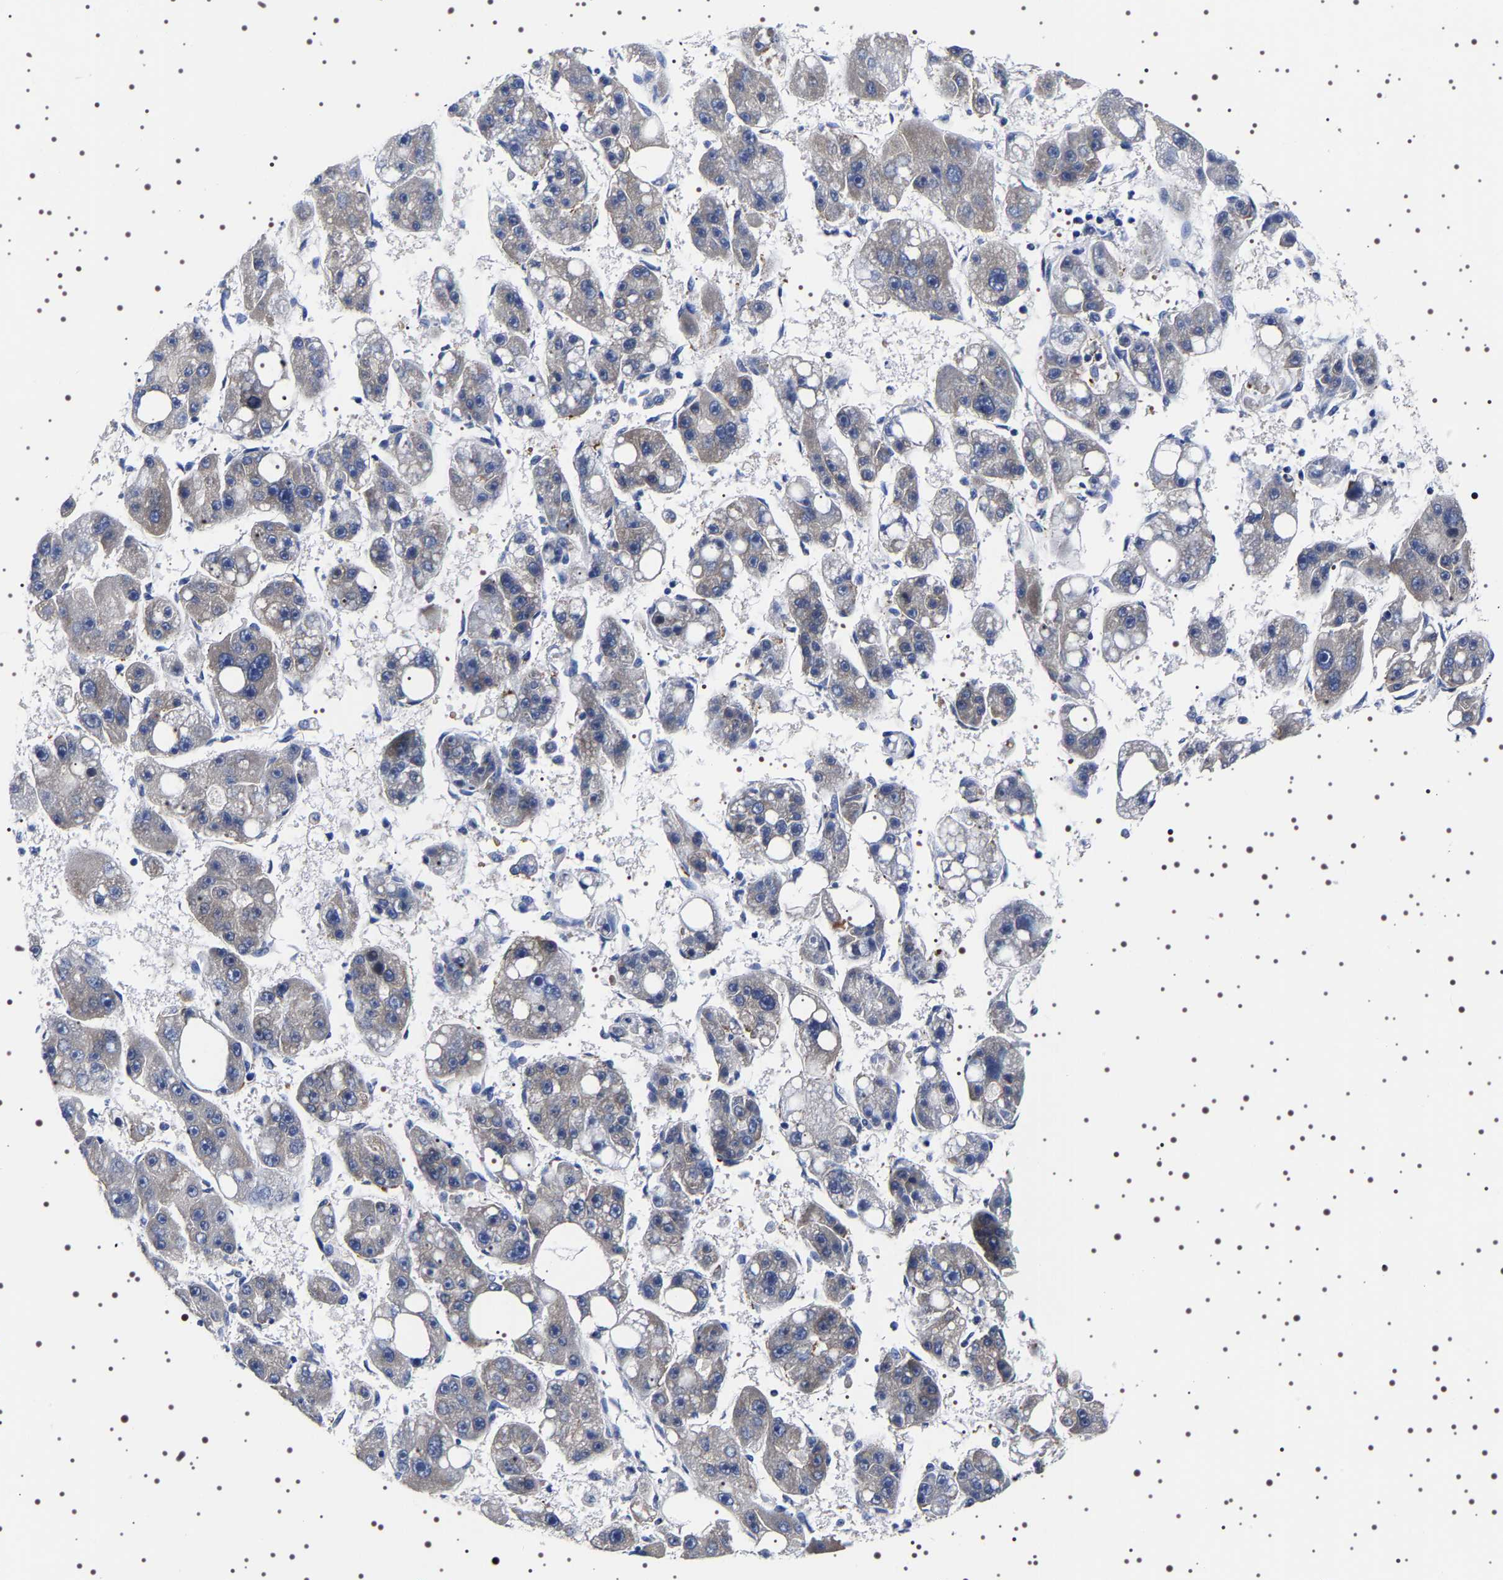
{"staining": {"intensity": "weak", "quantity": "<25%", "location": "cytoplasmic/membranous"}, "tissue": "liver cancer", "cell_type": "Tumor cells", "image_type": "cancer", "snomed": [{"axis": "morphology", "description": "Carcinoma, Hepatocellular, NOS"}, {"axis": "topography", "description": "Liver"}], "caption": "This is an immunohistochemistry photomicrograph of human liver cancer. There is no positivity in tumor cells.", "gene": "DARS1", "patient": {"sex": "female", "age": 61}}